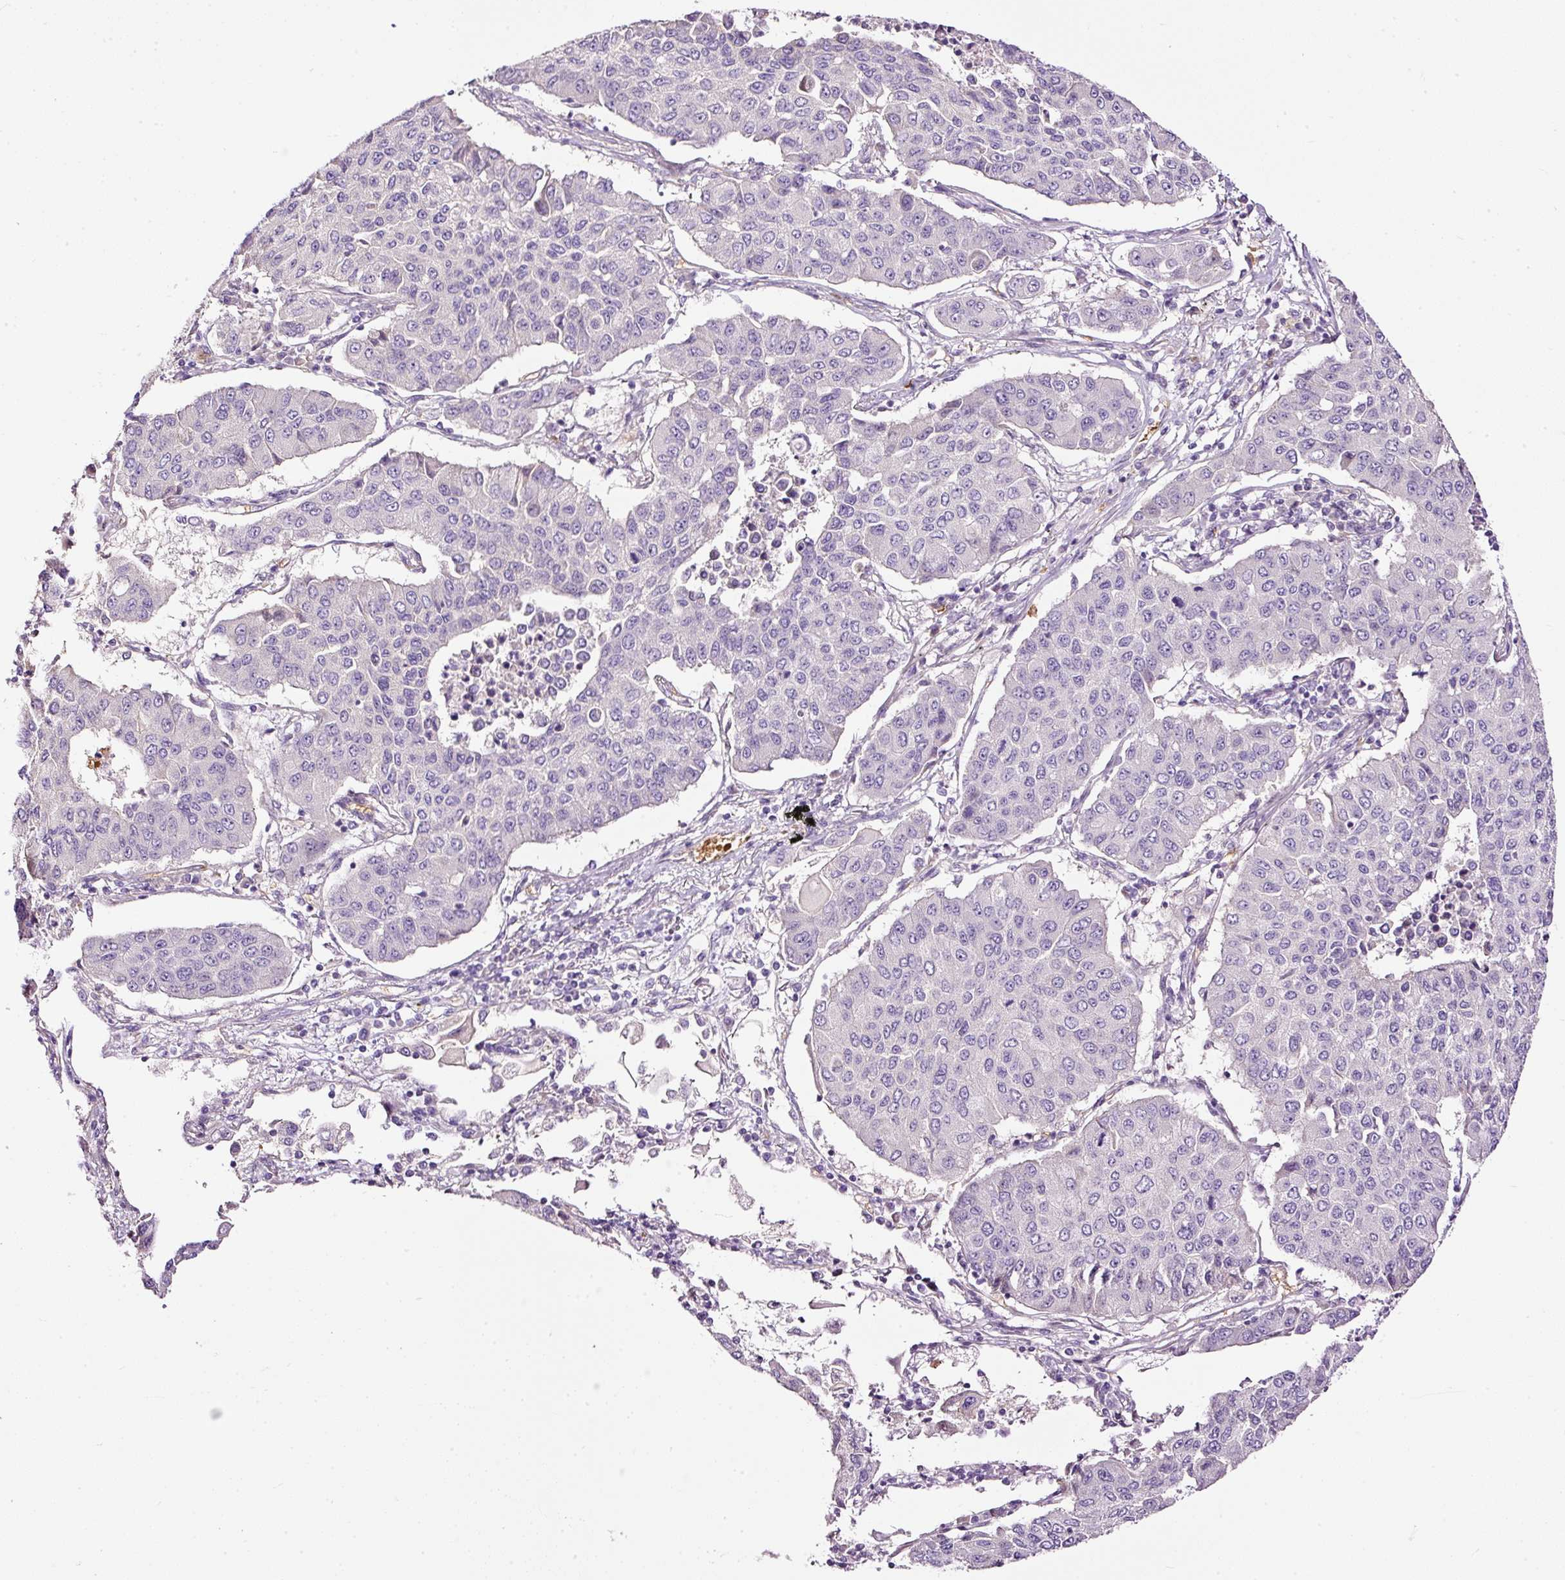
{"staining": {"intensity": "negative", "quantity": "none", "location": "none"}, "tissue": "lung cancer", "cell_type": "Tumor cells", "image_type": "cancer", "snomed": [{"axis": "morphology", "description": "Squamous cell carcinoma, NOS"}, {"axis": "topography", "description": "Lung"}], "caption": "DAB (3,3'-diaminobenzidine) immunohistochemical staining of human lung cancer (squamous cell carcinoma) shows no significant positivity in tumor cells.", "gene": "USHBP1", "patient": {"sex": "male", "age": 74}}